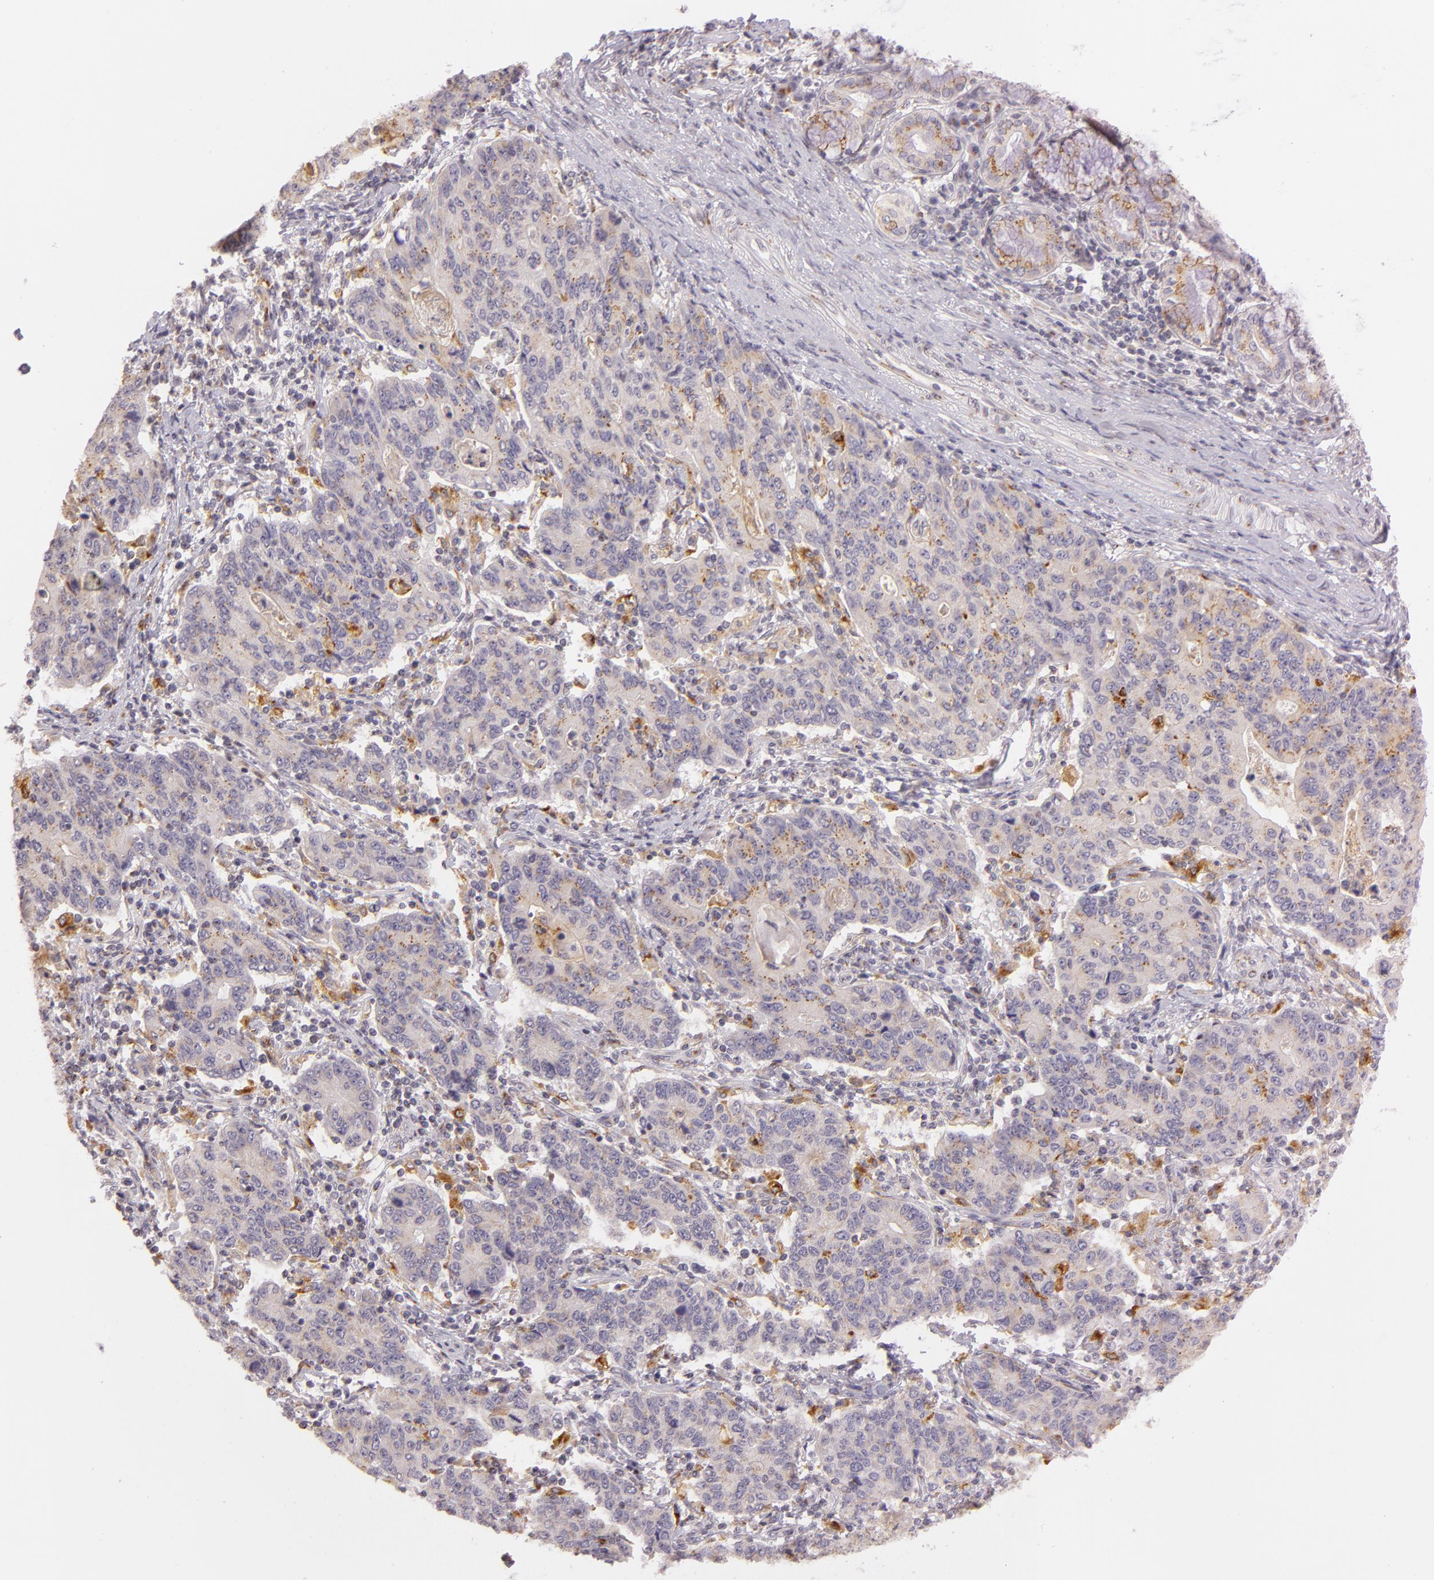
{"staining": {"intensity": "weak", "quantity": ">75%", "location": "cytoplasmic/membranous"}, "tissue": "stomach cancer", "cell_type": "Tumor cells", "image_type": "cancer", "snomed": [{"axis": "morphology", "description": "Adenocarcinoma, NOS"}, {"axis": "topography", "description": "Esophagus"}, {"axis": "topography", "description": "Stomach"}], "caption": "High-power microscopy captured an immunohistochemistry image of stomach cancer, revealing weak cytoplasmic/membranous staining in about >75% of tumor cells.", "gene": "LGMN", "patient": {"sex": "male", "age": 74}}